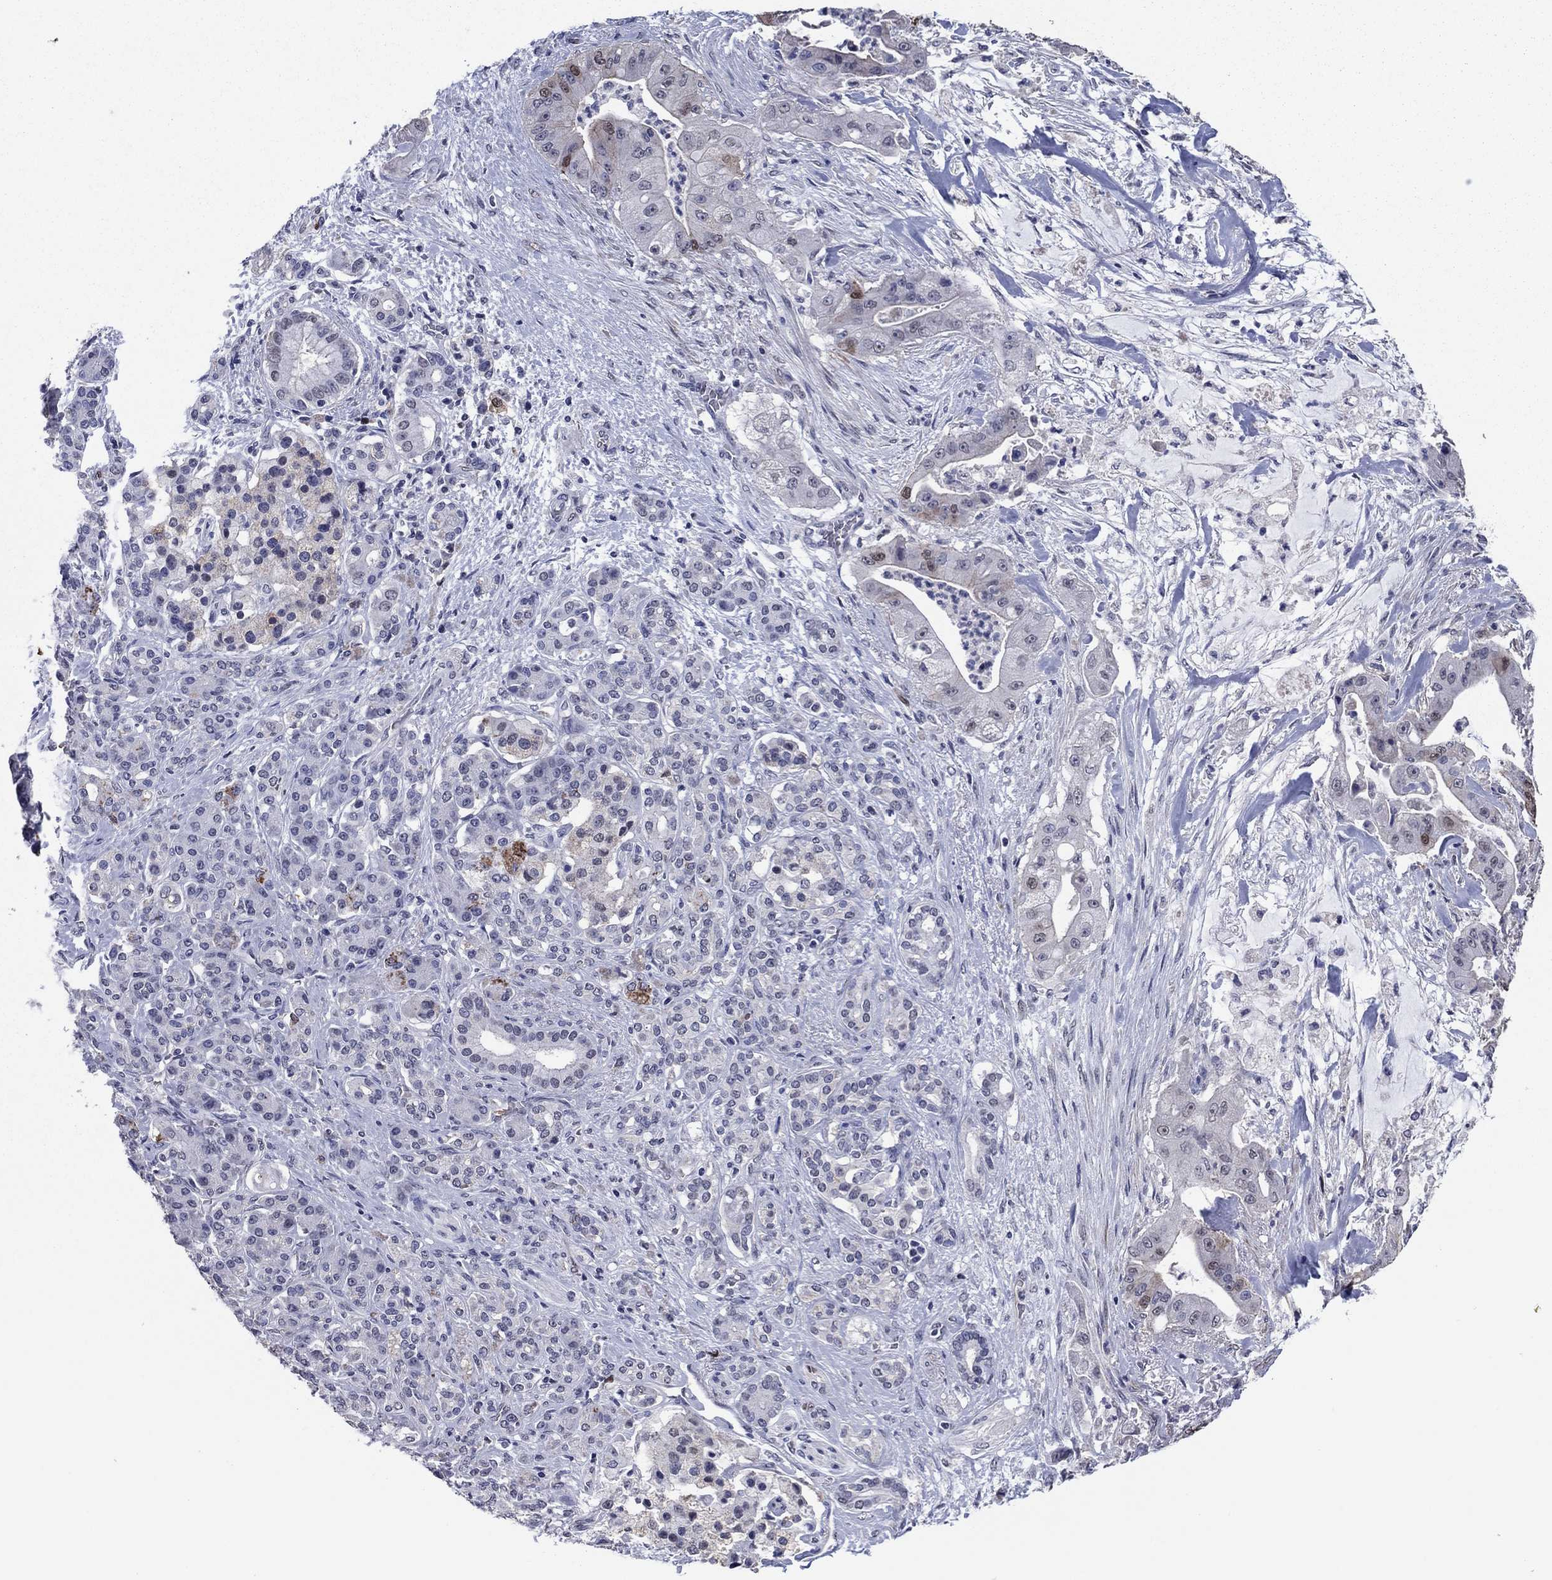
{"staining": {"intensity": "moderate", "quantity": "<25%", "location": "cytoplasmic/membranous,nuclear"}, "tissue": "pancreatic cancer", "cell_type": "Tumor cells", "image_type": "cancer", "snomed": [{"axis": "morphology", "description": "Normal tissue, NOS"}, {"axis": "morphology", "description": "Inflammation, NOS"}, {"axis": "morphology", "description": "Adenocarcinoma, NOS"}, {"axis": "topography", "description": "Pancreas"}], "caption": "A histopathology image of human adenocarcinoma (pancreatic) stained for a protein reveals moderate cytoplasmic/membranous and nuclear brown staining in tumor cells. Immunohistochemistry stains the protein in brown and the nuclei are stained blue.", "gene": "TYMS", "patient": {"sex": "male", "age": 57}}